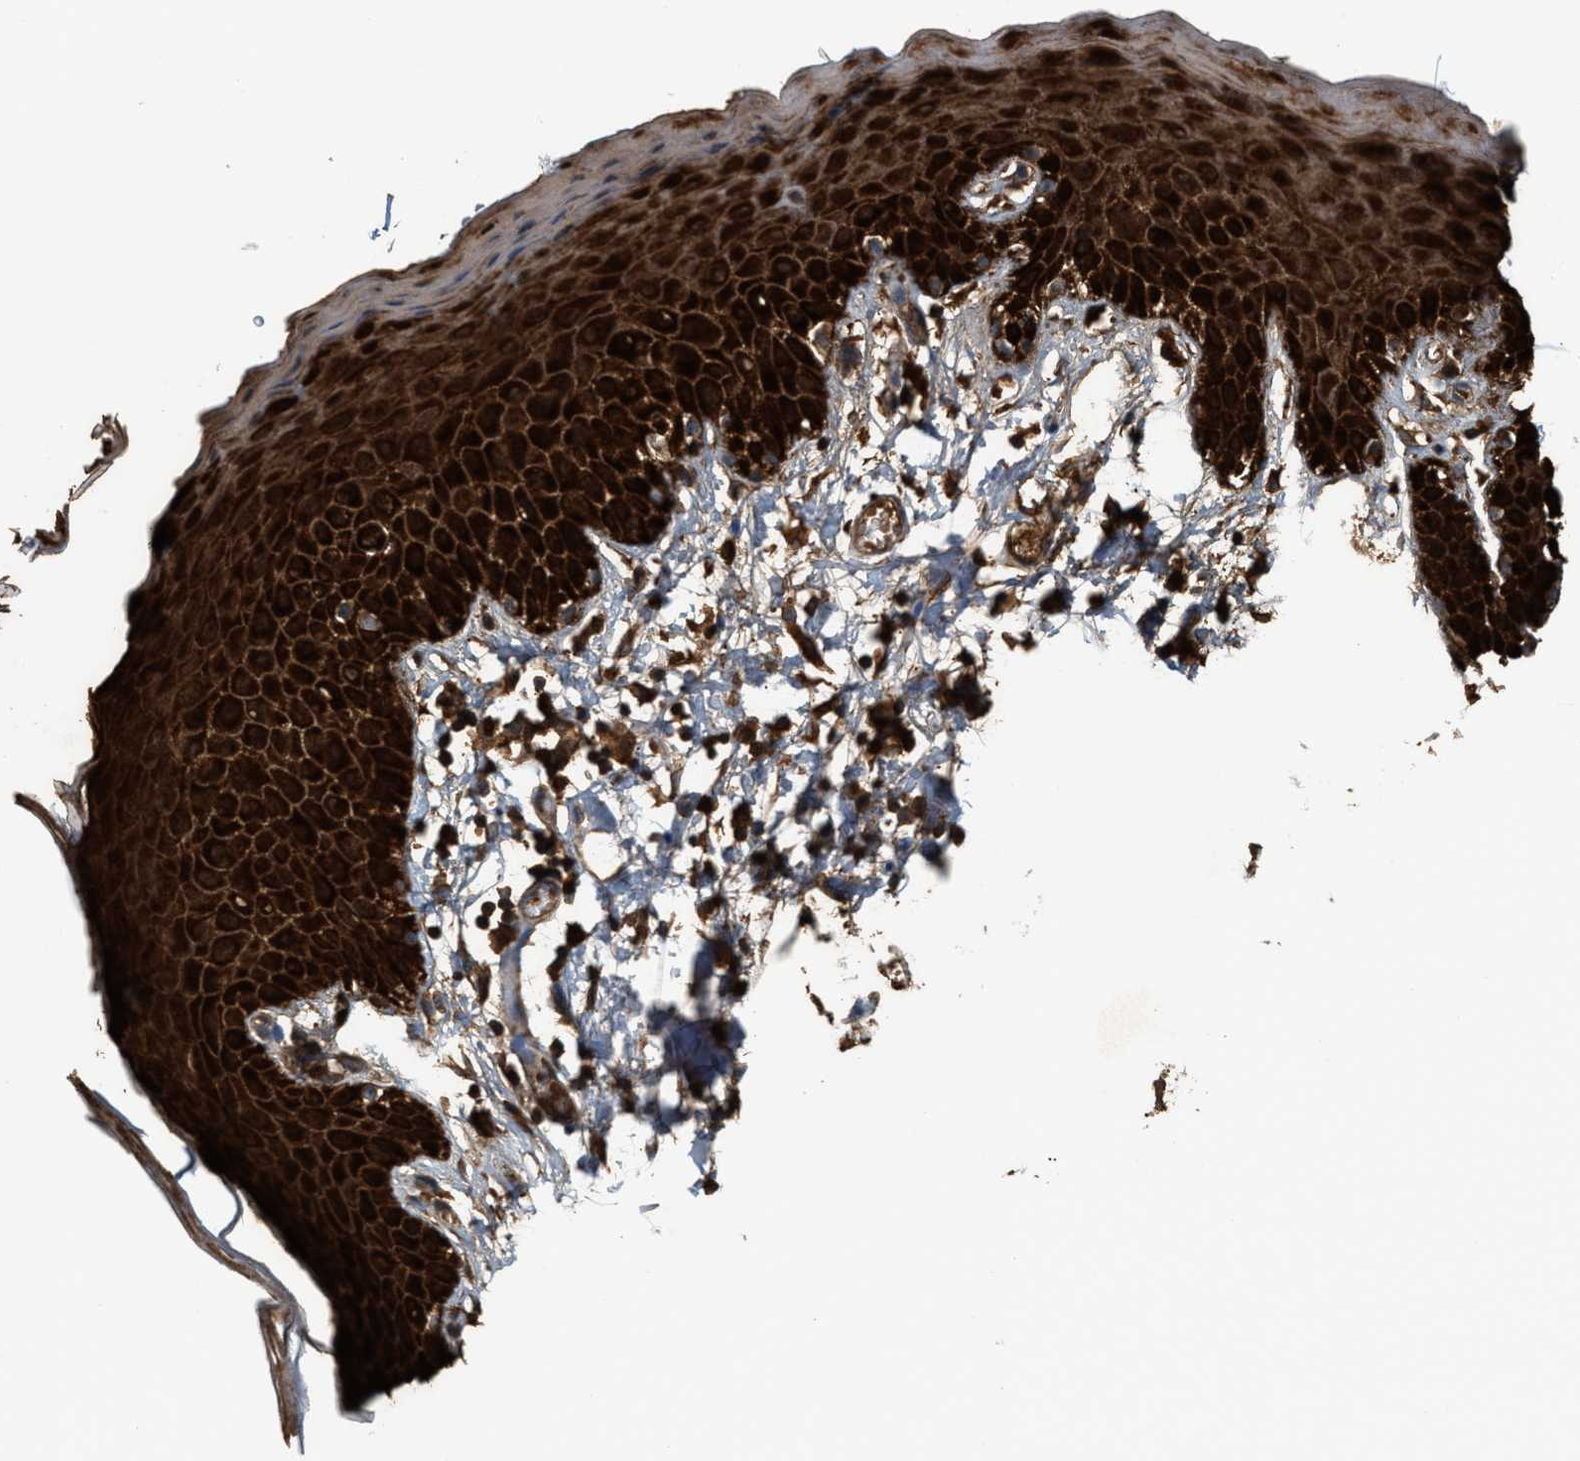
{"staining": {"intensity": "strong", "quantity": ">75%", "location": "cytoplasmic/membranous"}, "tissue": "skin", "cell_type": "Epidermal cells", "image_type": "normal", "snomed": [{"axis": "morphology", "description": "Normal tissue, NOS"}, {"axis": "topography", "description": "Anal"}], "caption": "A brown stain highlights strong cytoplasmic/membranous positivity of a protein in epidermal cells of benign human skin.", "gene": "SERPINB5", "patient": {"sex": "male", "age": 44}}